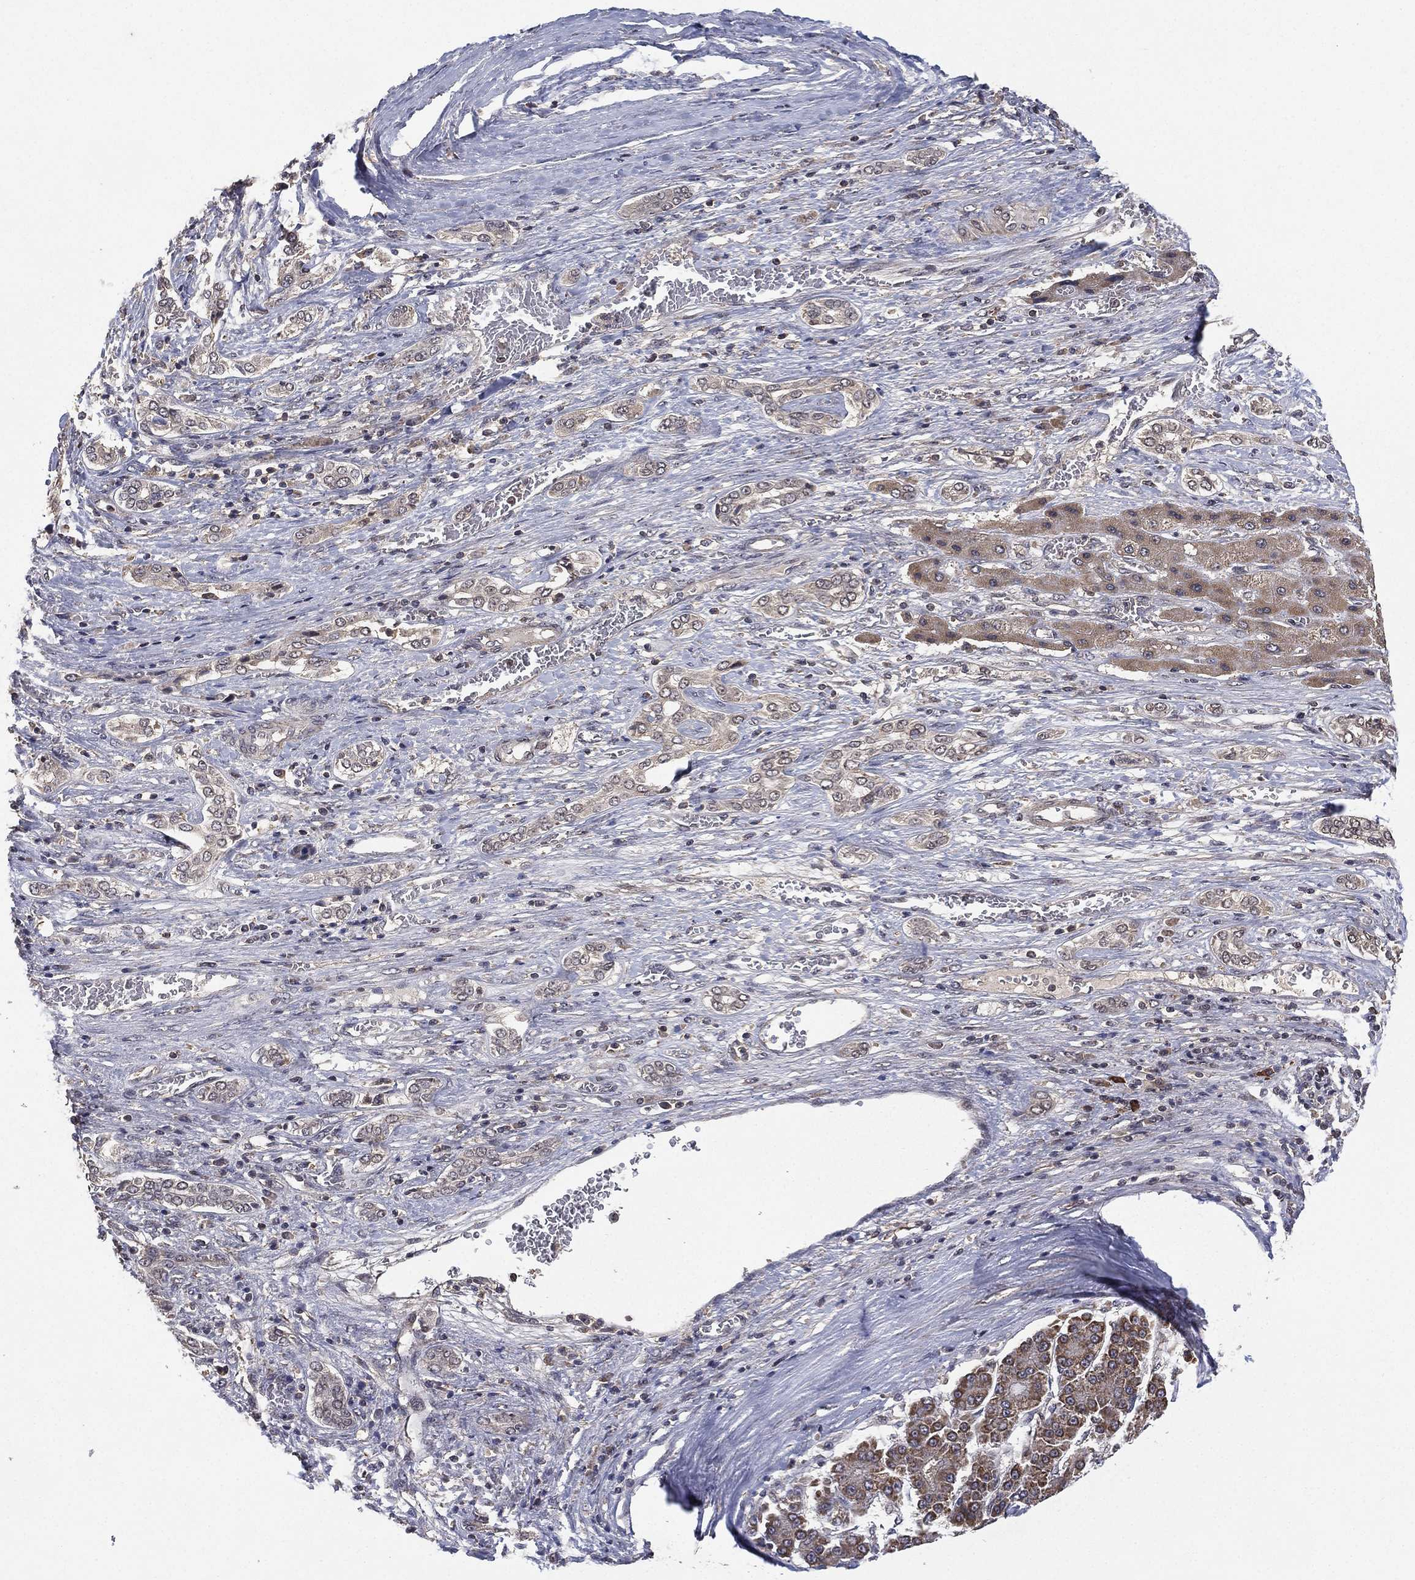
{"staining": {"intensity": "weak", "quantity": "<25%", "location": "cytoplasmic/membranous"}, "tissue": "liver cancer", "cell_type": "Tumor cells", "image_type": "cancer", "snomed": [{"axis": "morphology", "description": "Carcinoma, Hepatocellular, NOS"}, {"axis": "topography", "description": "Liver"}], "caption": "Liver cancer stained for a protein using immunohistochemistry displays no staining tumor cells.", "gene": "NELFCD", "patient": {"sex": "male", "age": 70}}